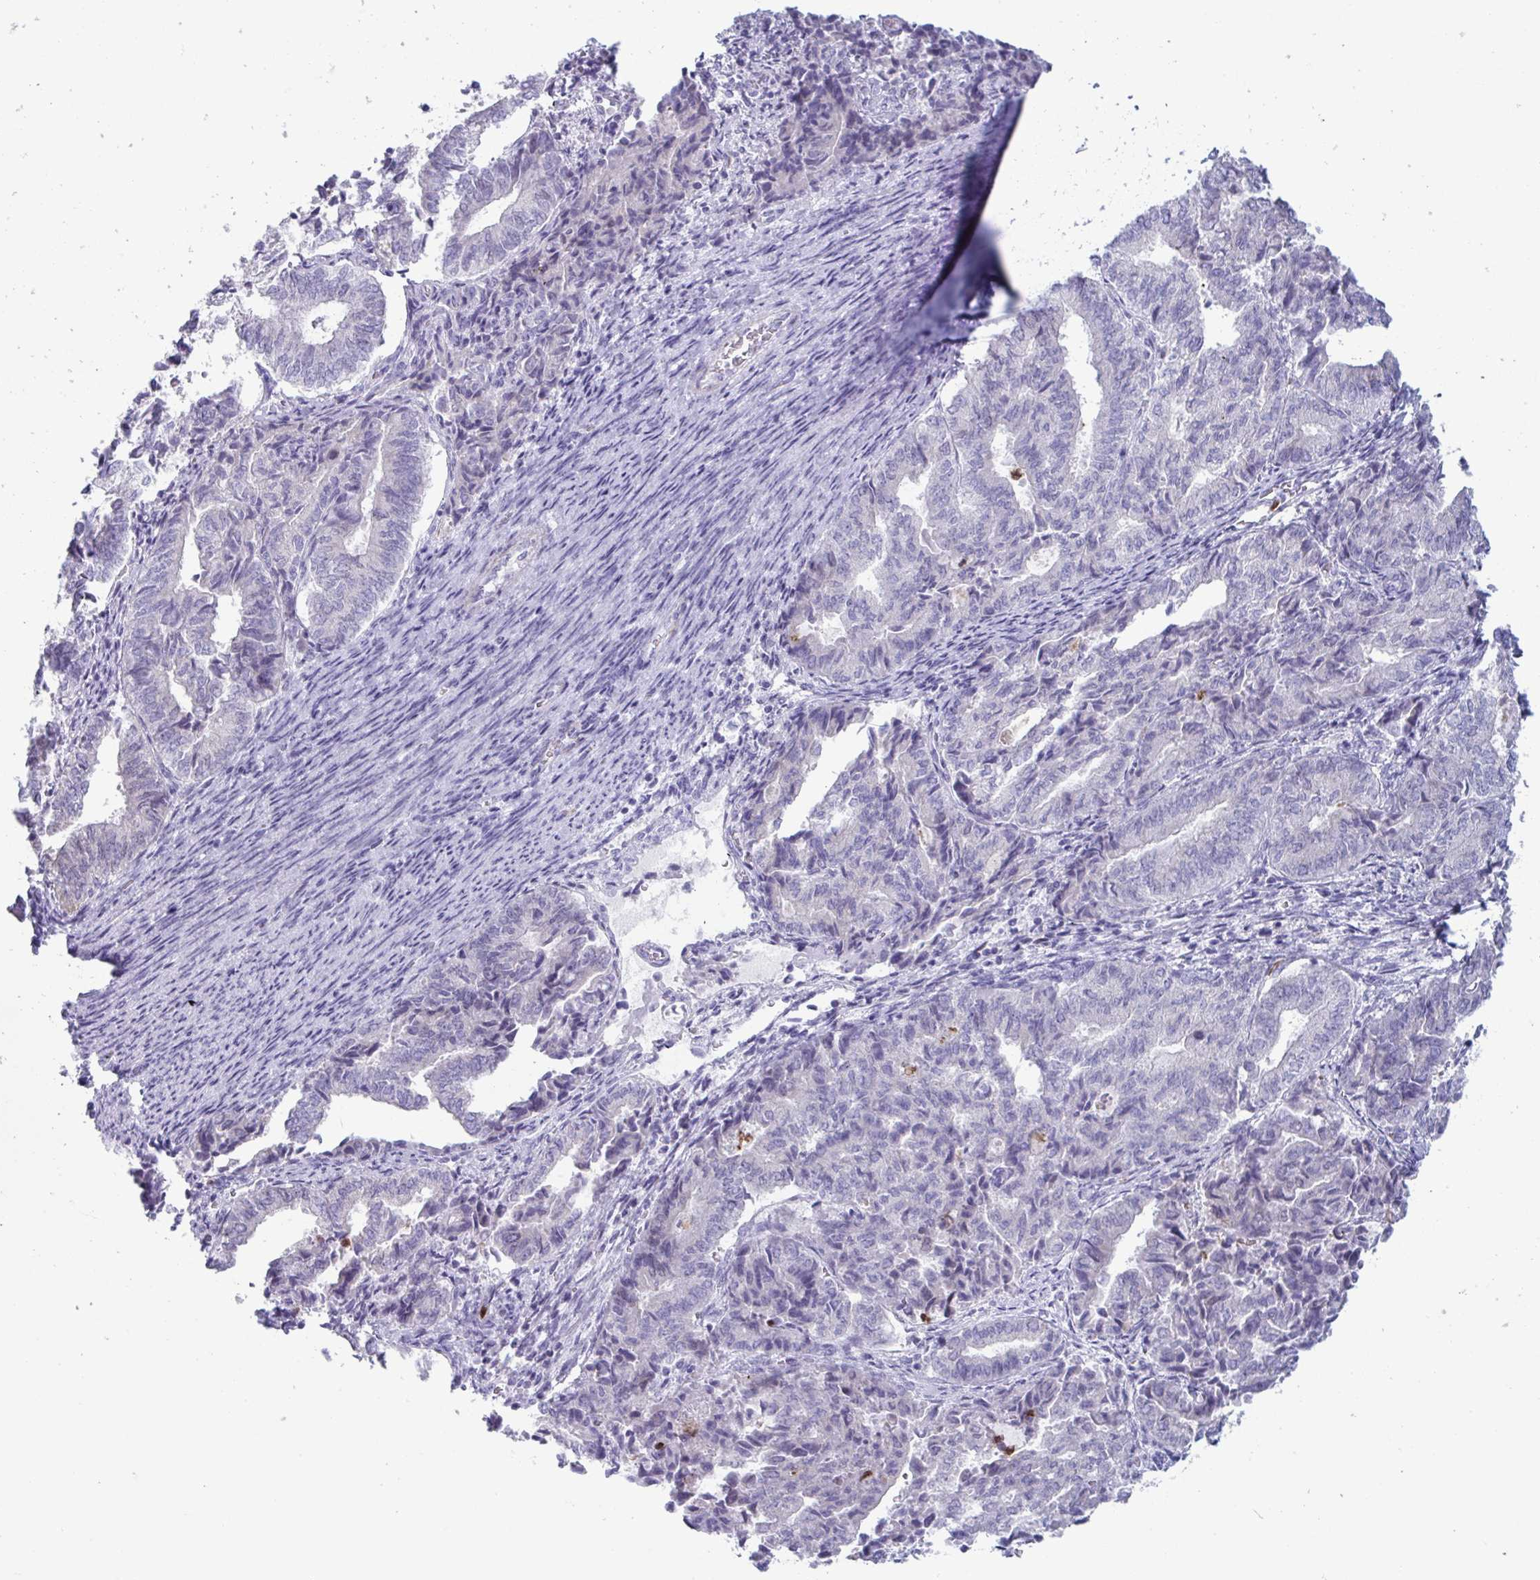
{"staining": {"intensity": "negative", "quantity": "none", "location": "none"}, "tissue": "endometrial cancer", "cell_type": "Tumor cells", "image_type": "cancer", "snomed": [{"axis": "morphology", "description": "Adenocarcinoma, NOS"}, {"axis": "topography", "description": "Endometrium"}], "caption": "Human endometrial cancer (adenocarcinoma) stained for a protein using immunohistochemistry (IHC) exhibits no positivity in tumor cells.", "gene": "CYP4F11", "patient": {"sex": "female", "age": 80}}